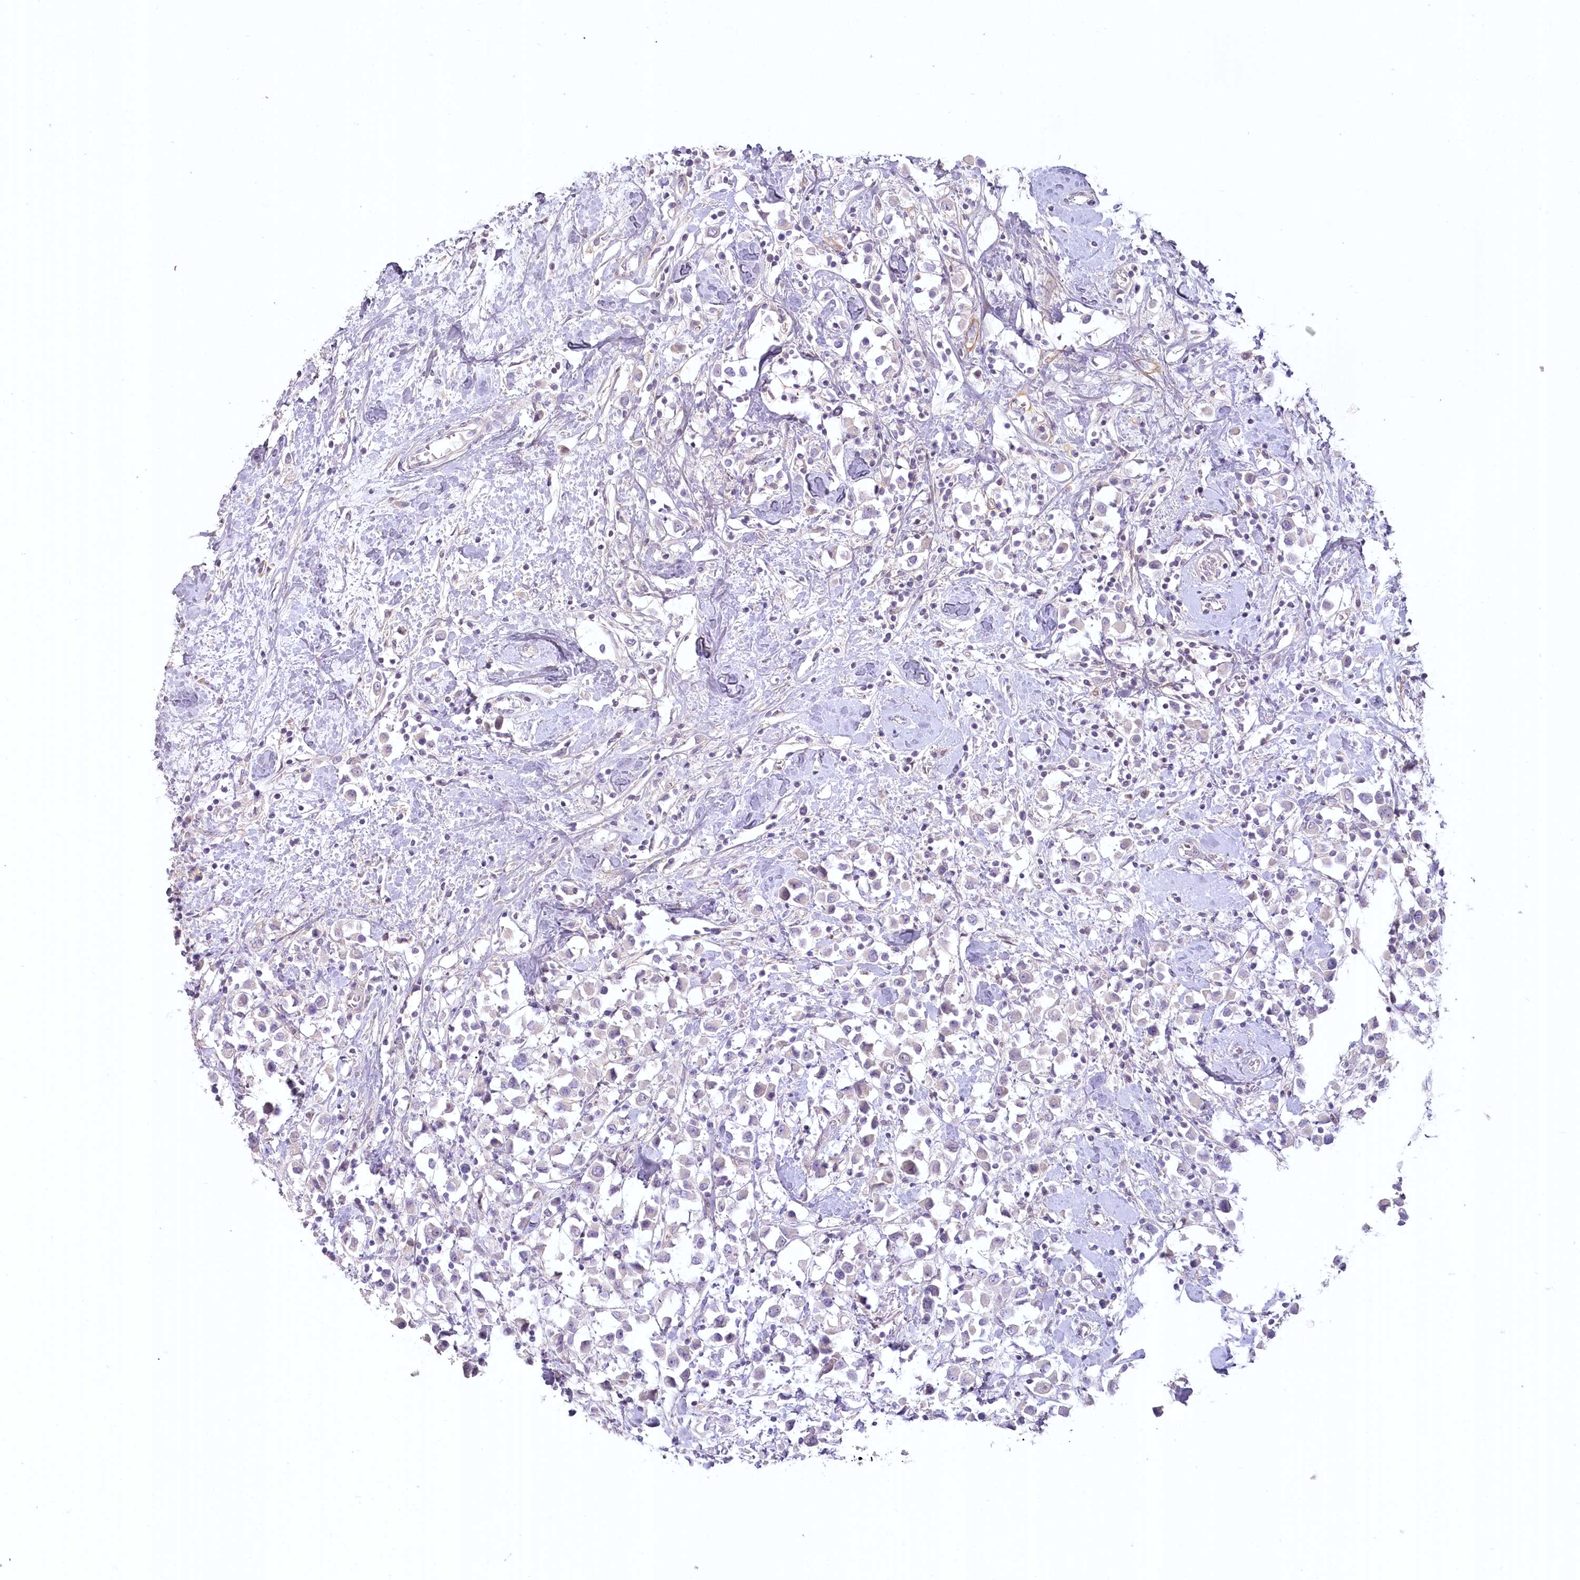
{"staining": {"intensity": "negative", "quantity": "none", "location": "none"}, "tissue": "breast cancer", "cell_type": "Tumor cells", "image_type": "cancer", "snomed": [{"axis": "morphology", "description": "Duct carcinoma"}, {"axis": "topography", "description": "Breast"}], "caption": "IHC photomicrograph of invasive ductal carcinoma (breast) stained for a protein (brown), which shows no expression in tumor cells.", "gene": "USP11", "patient": {"sex": "female", "age": 61}}